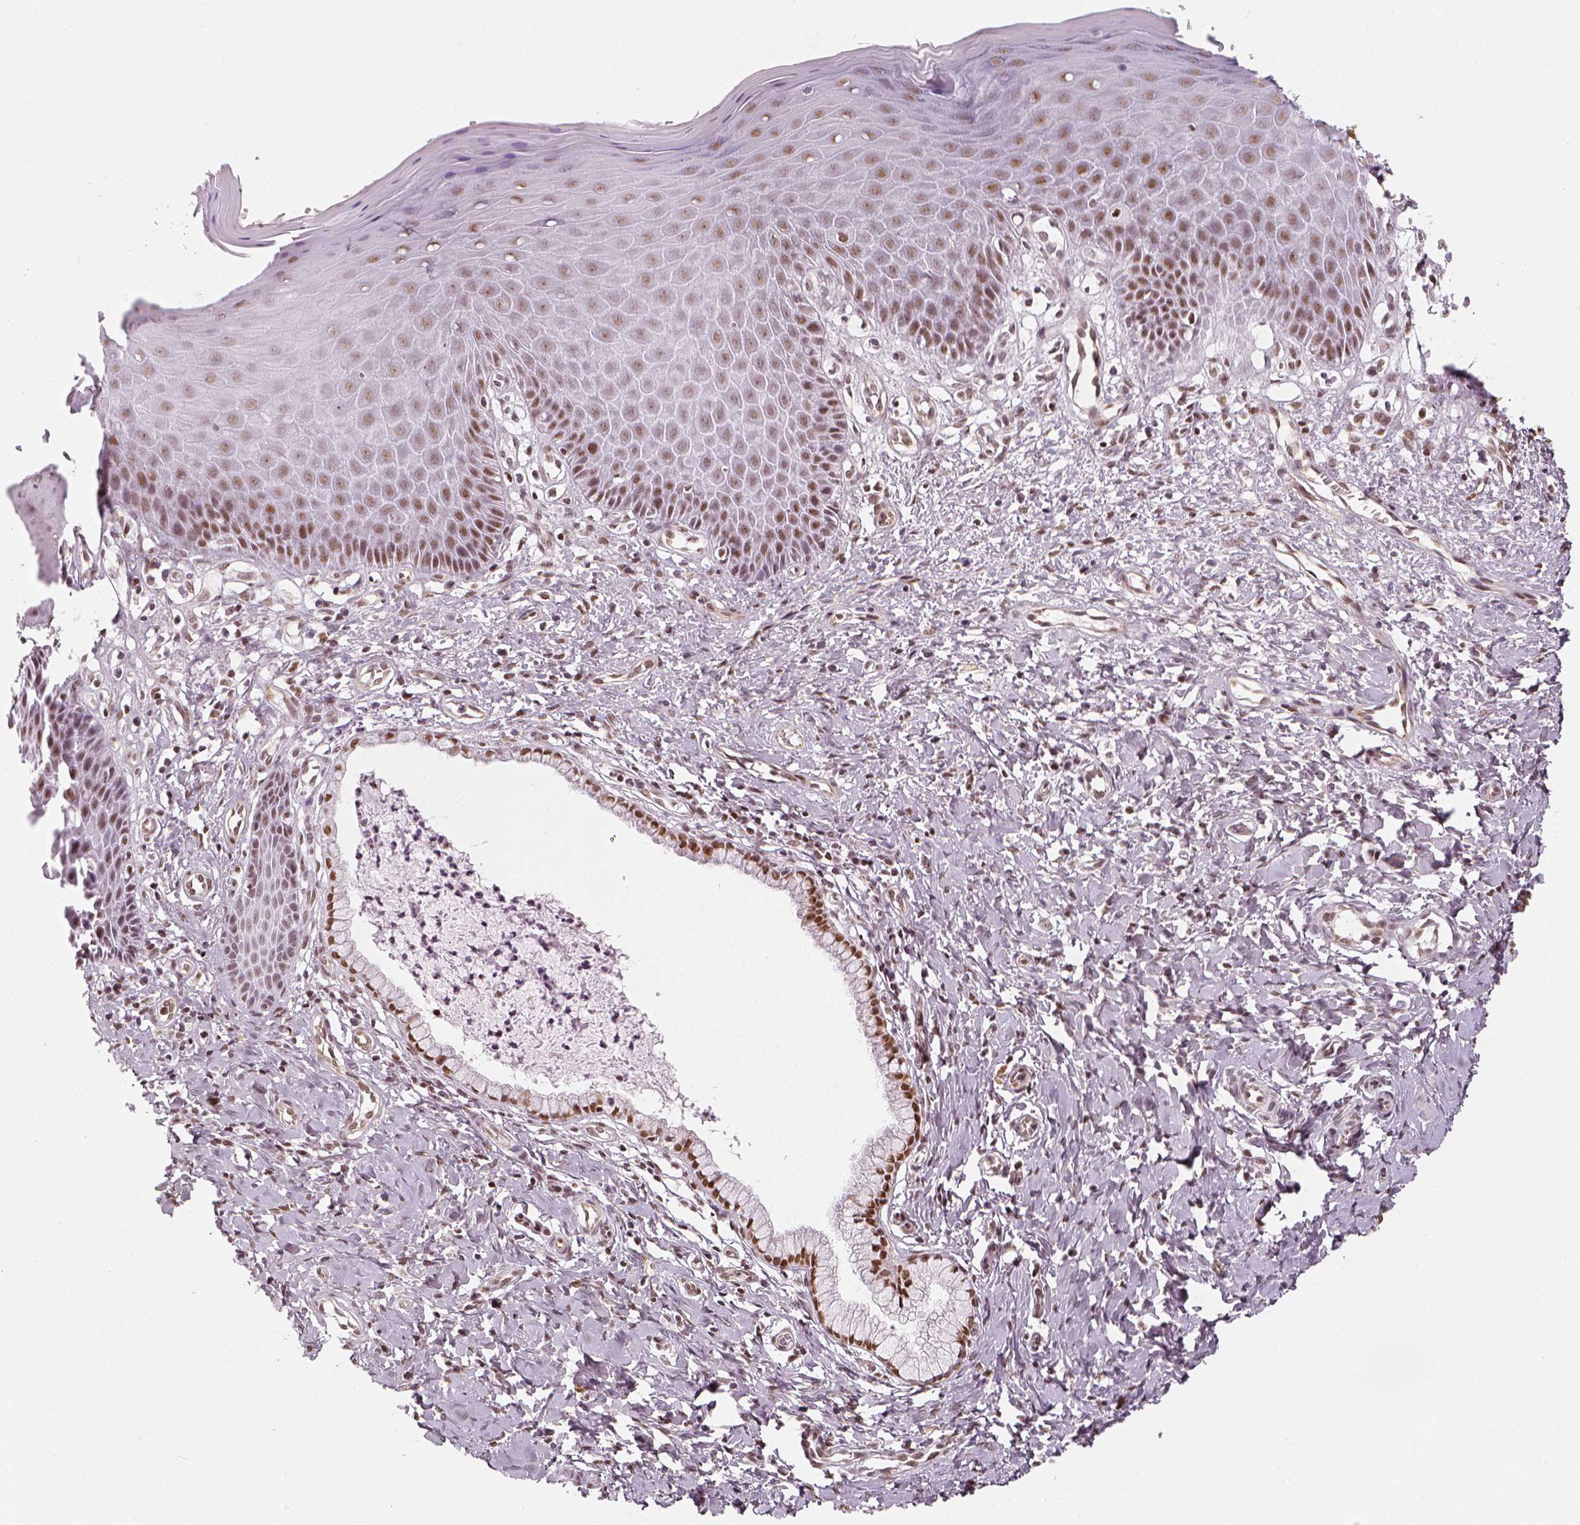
{"staining": {"intensity": "moderate", "quantity": ">75%", "location": "nuclear"}, "tissue": "vagina", "cell_type": "Squamous epithelial cells", "image_type": "normal", "snomed": [{"axis": "morphology", "description": "Normal tissue, NOS"}, {"axis": "topography", "description": "Vagina"}], "caption": "A photomicrograph of vagina stained for a protein displays moderate nuclear brown staining in squamous epithelial cells. The staining was performed using DAB, with brown indicating positive protein expression. Nuclei are stained blue with hematoxylin.", "gene": "KDM5B", "patient": {"sex": "female", "age": 83}}